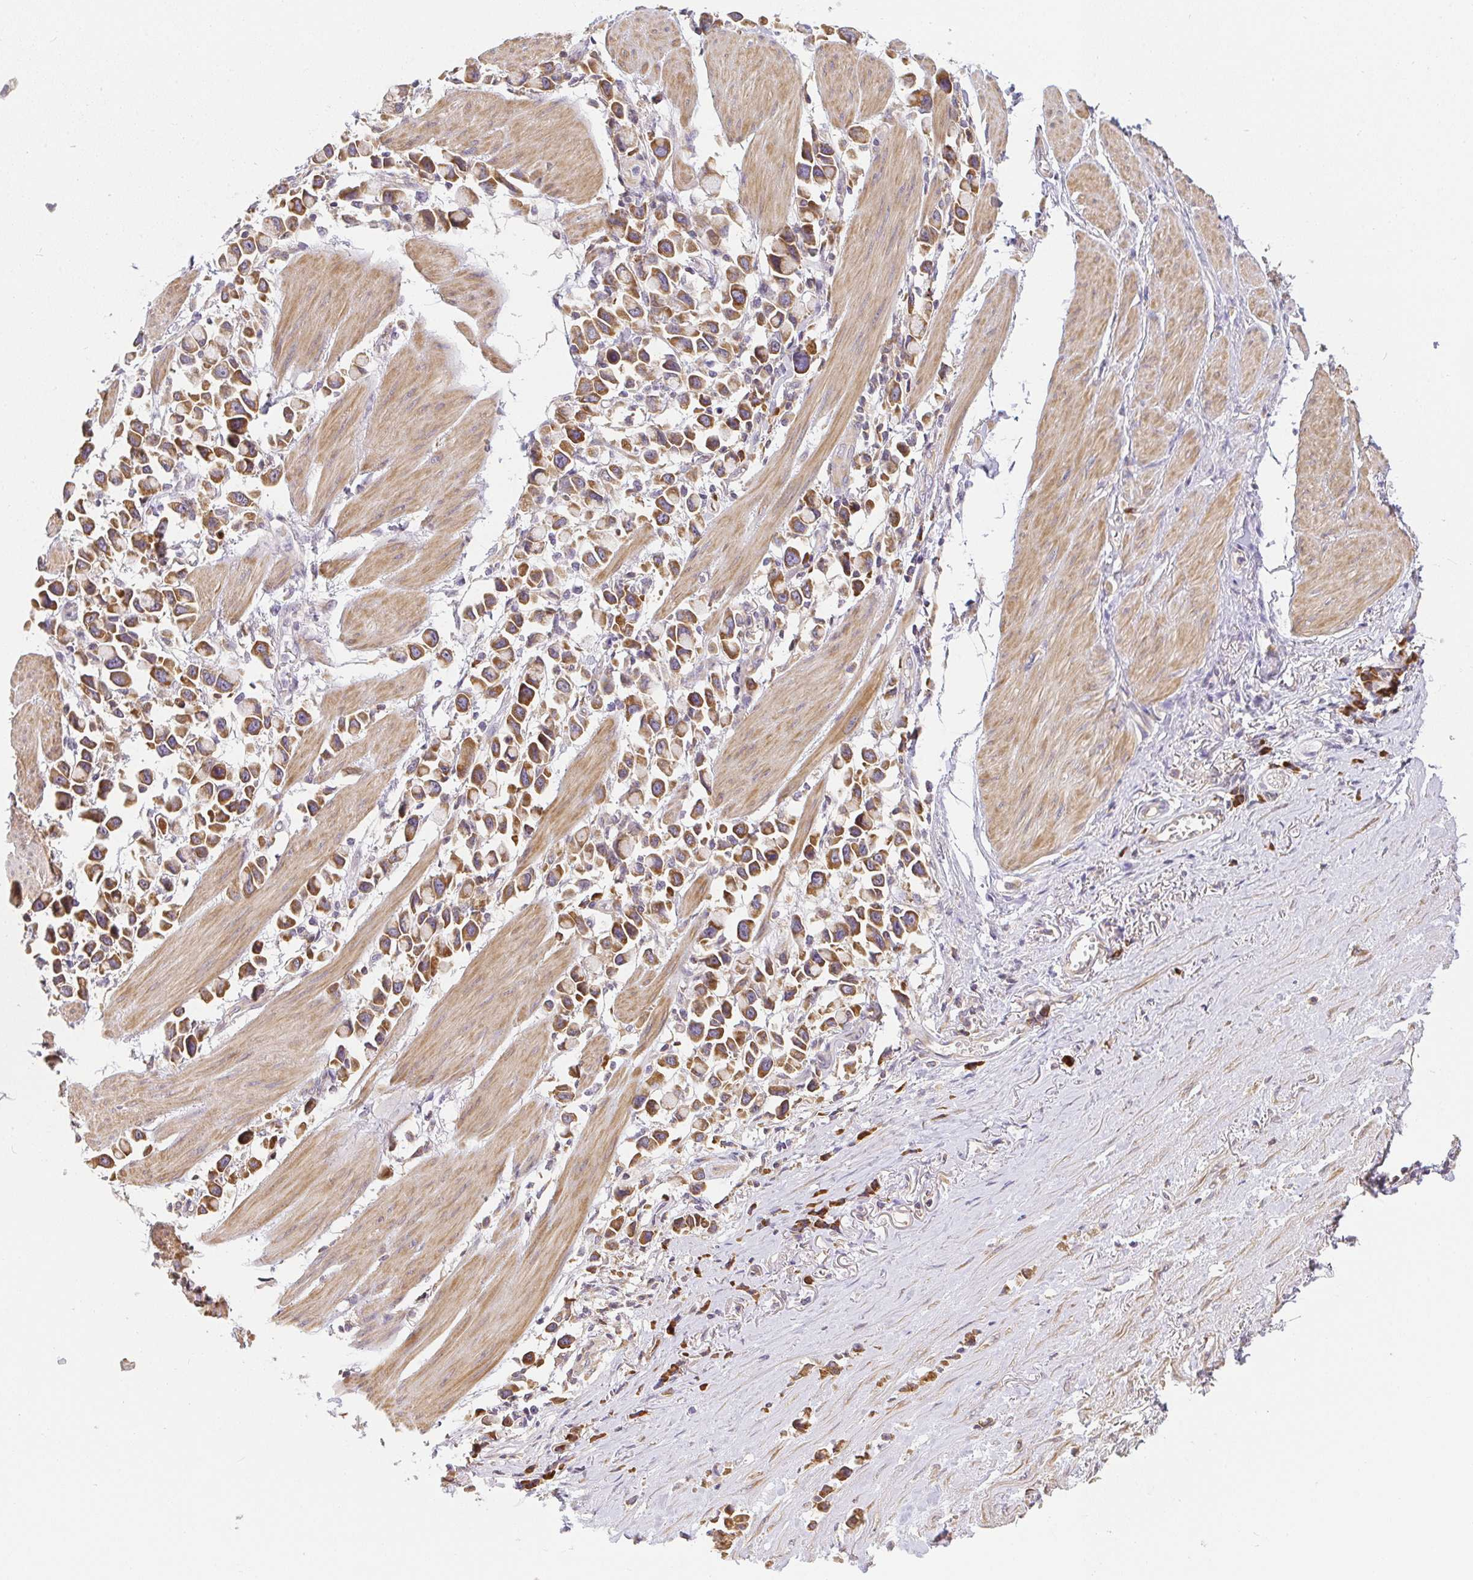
{"staining": {"intensity": "moderate", "quantity": ">75%", "location": "cytoplasmic/membranous"}, "tissue": "stomach cancer", "cell_type": "Tumor cells", "image_type": "cancer", "snomed": [{"axis": "morphology", "description": "Adenocarcinoma, NOS"}, {"axis": "topography", "description": "Stomach"}], "caption": "Protein staining of stomach cancer (adenocarcinoma) tissue demonstrates moderate cytoplasmic/membranous staining in approximately >75% of tumor cells.", "gene": "SLC35B3", "patient": {"sex": "female", "age": 81}}